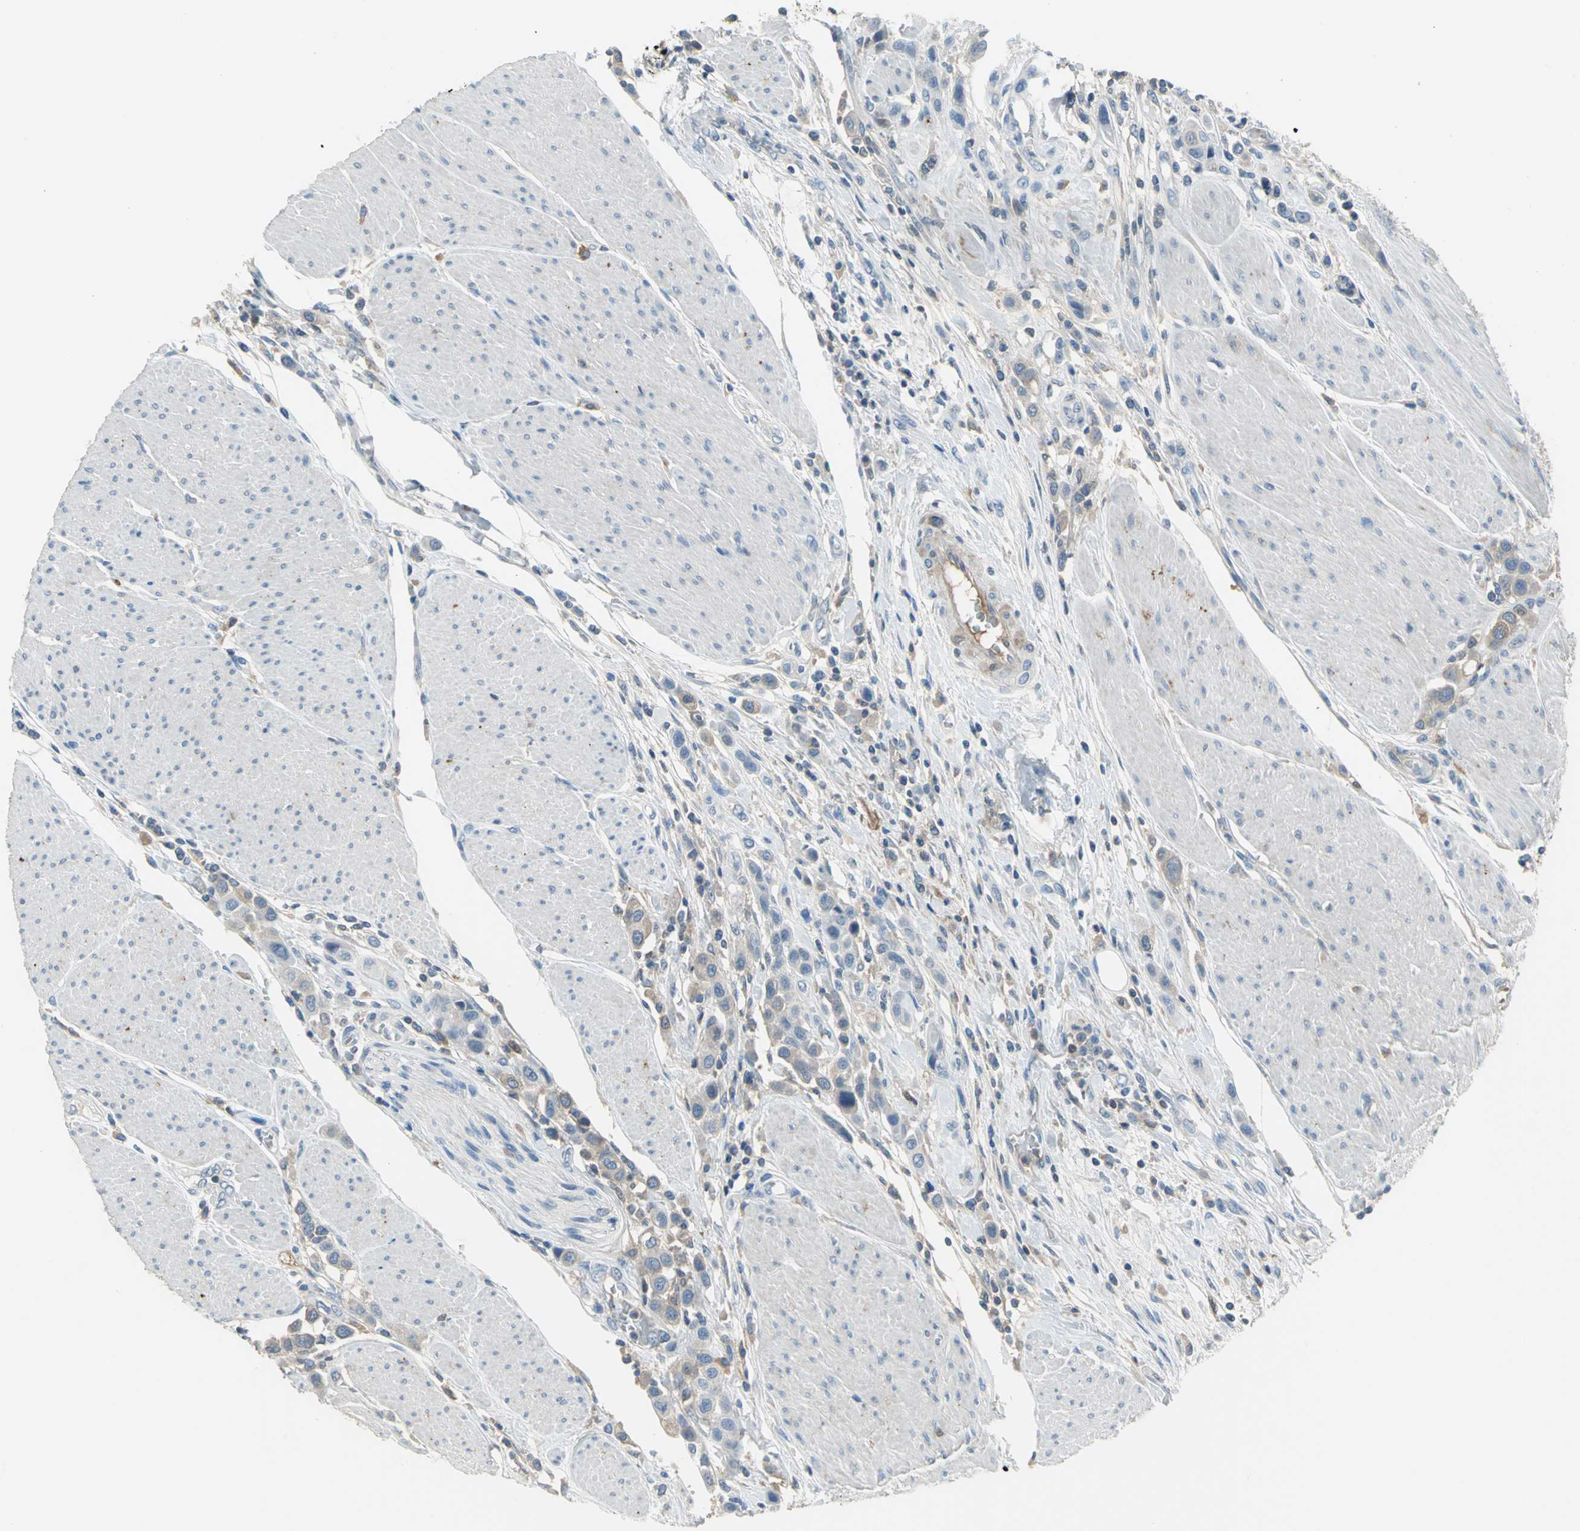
{"staining": {"intensity": "moderate", "quantity": "25%-75%", "location": "cytoplasmic/membranous"}, "tissue": "urothelial cancer", "cell_type": "Tumor cells", "image_type": "cancer", "snomed": [{"axis": "morphology", "description": "Urothelial carcinoma, High grade"}, {"axis": "topography", "description": "Urinary bladder"}], "caption": "A brown stain shows moderate cytoplasmic/membranous positivity of a protein in human urothelial cancer tumor cells.", "gene": "ZIC1", "patient": {"sex": "male", "age": 50}}